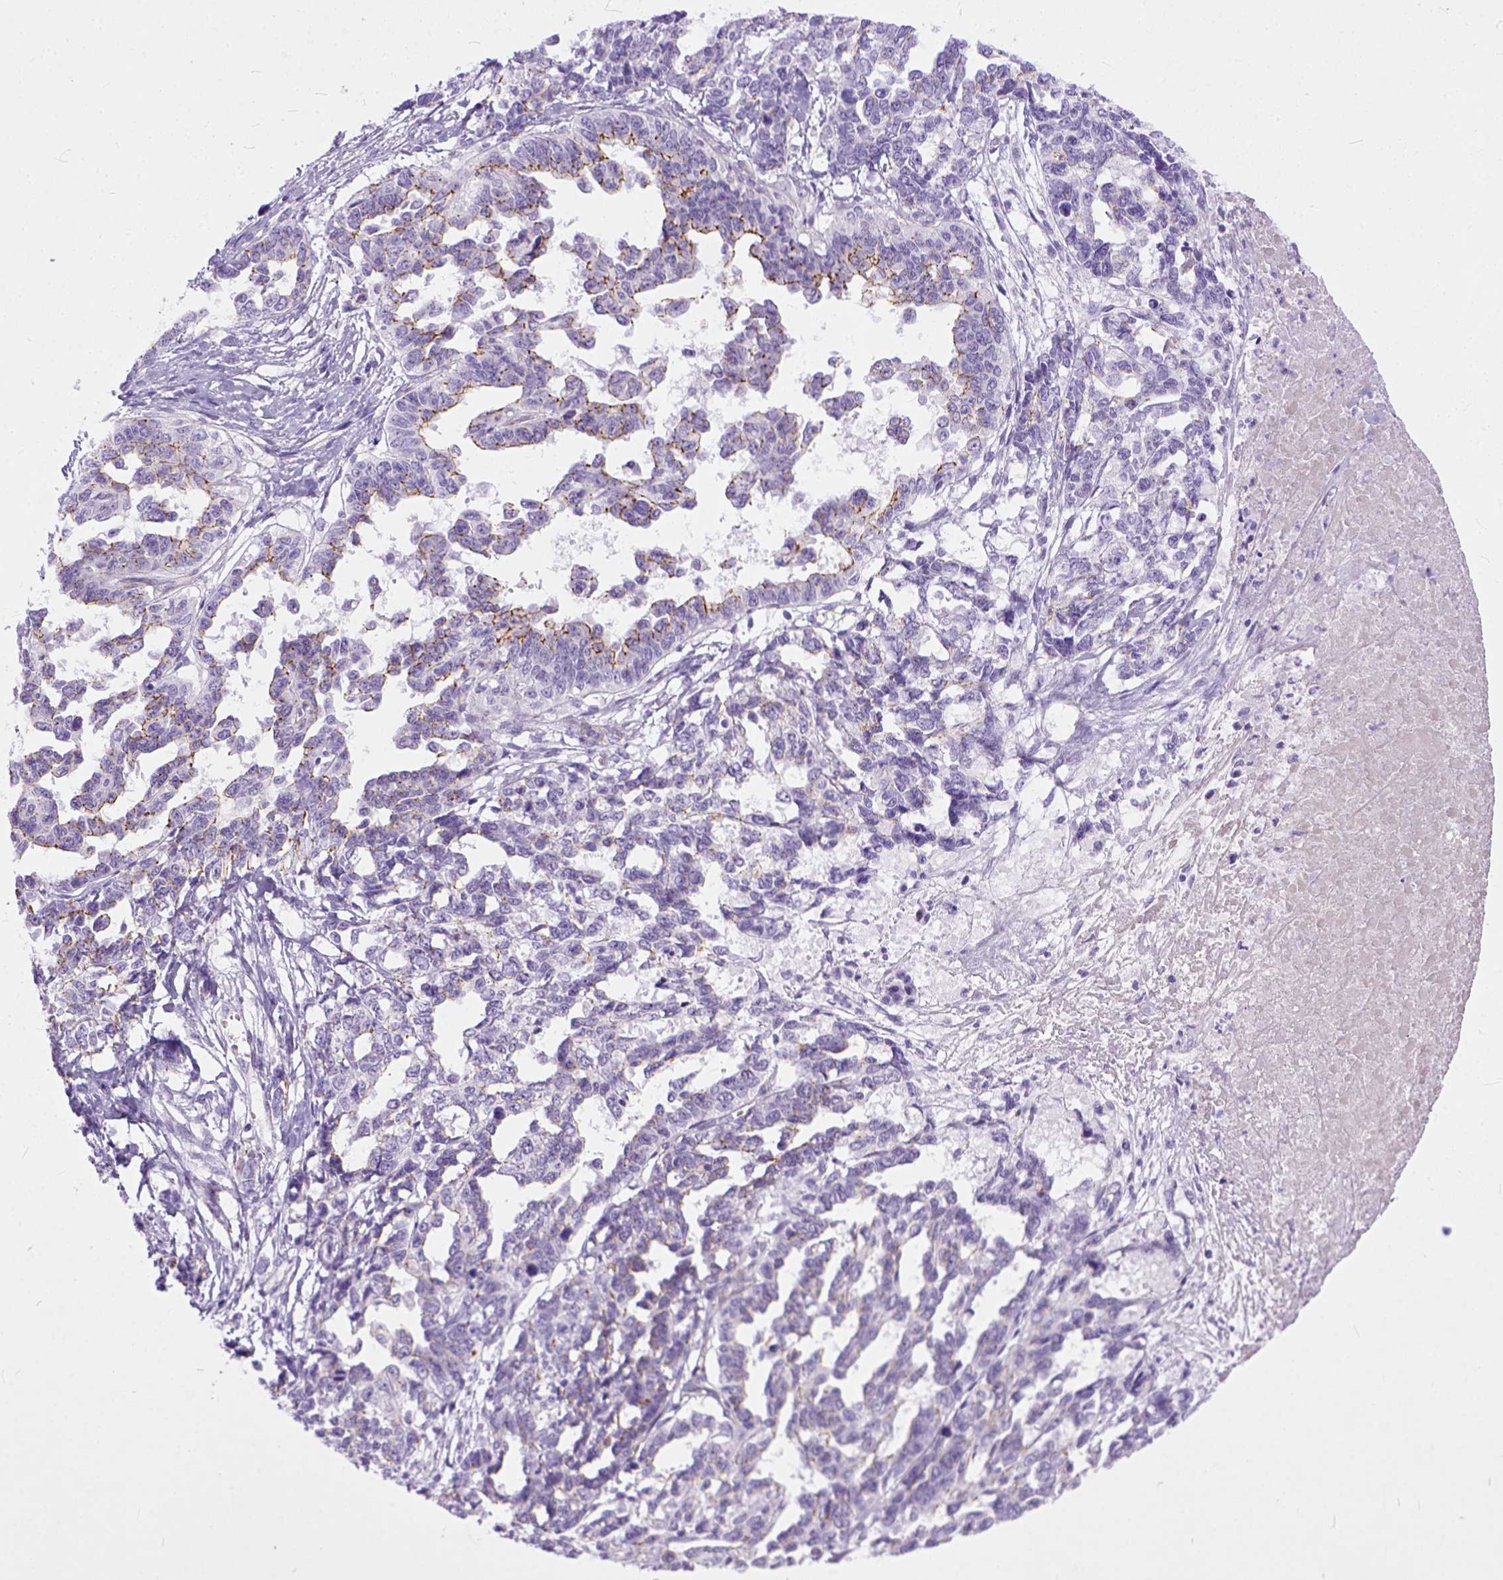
{"staining": {"intensity": "moderate", "quantity": "25%-75%", "location": "cytoplasmic/membranous"}, "tissue": "ovarian cancer", "cell_type": "Tumor cells", "image_type": "cancer", "snomed": [{"axis": "morphology", "description": "Cystadenocarcinoma, serous, NOS"}, {"axis": "topography", "description": "Ovary"}], "caption": "High-power microscopy captured an immunohistochemistry (IHC) image of serous cystadenocarcinoma (ovarian), revealing moderate cytoplasmic/membranous staining in approximately 25%-75% of tumor cells.", "gene": "ADGRF1", "patient": {"sex": "female", "age": 69}}